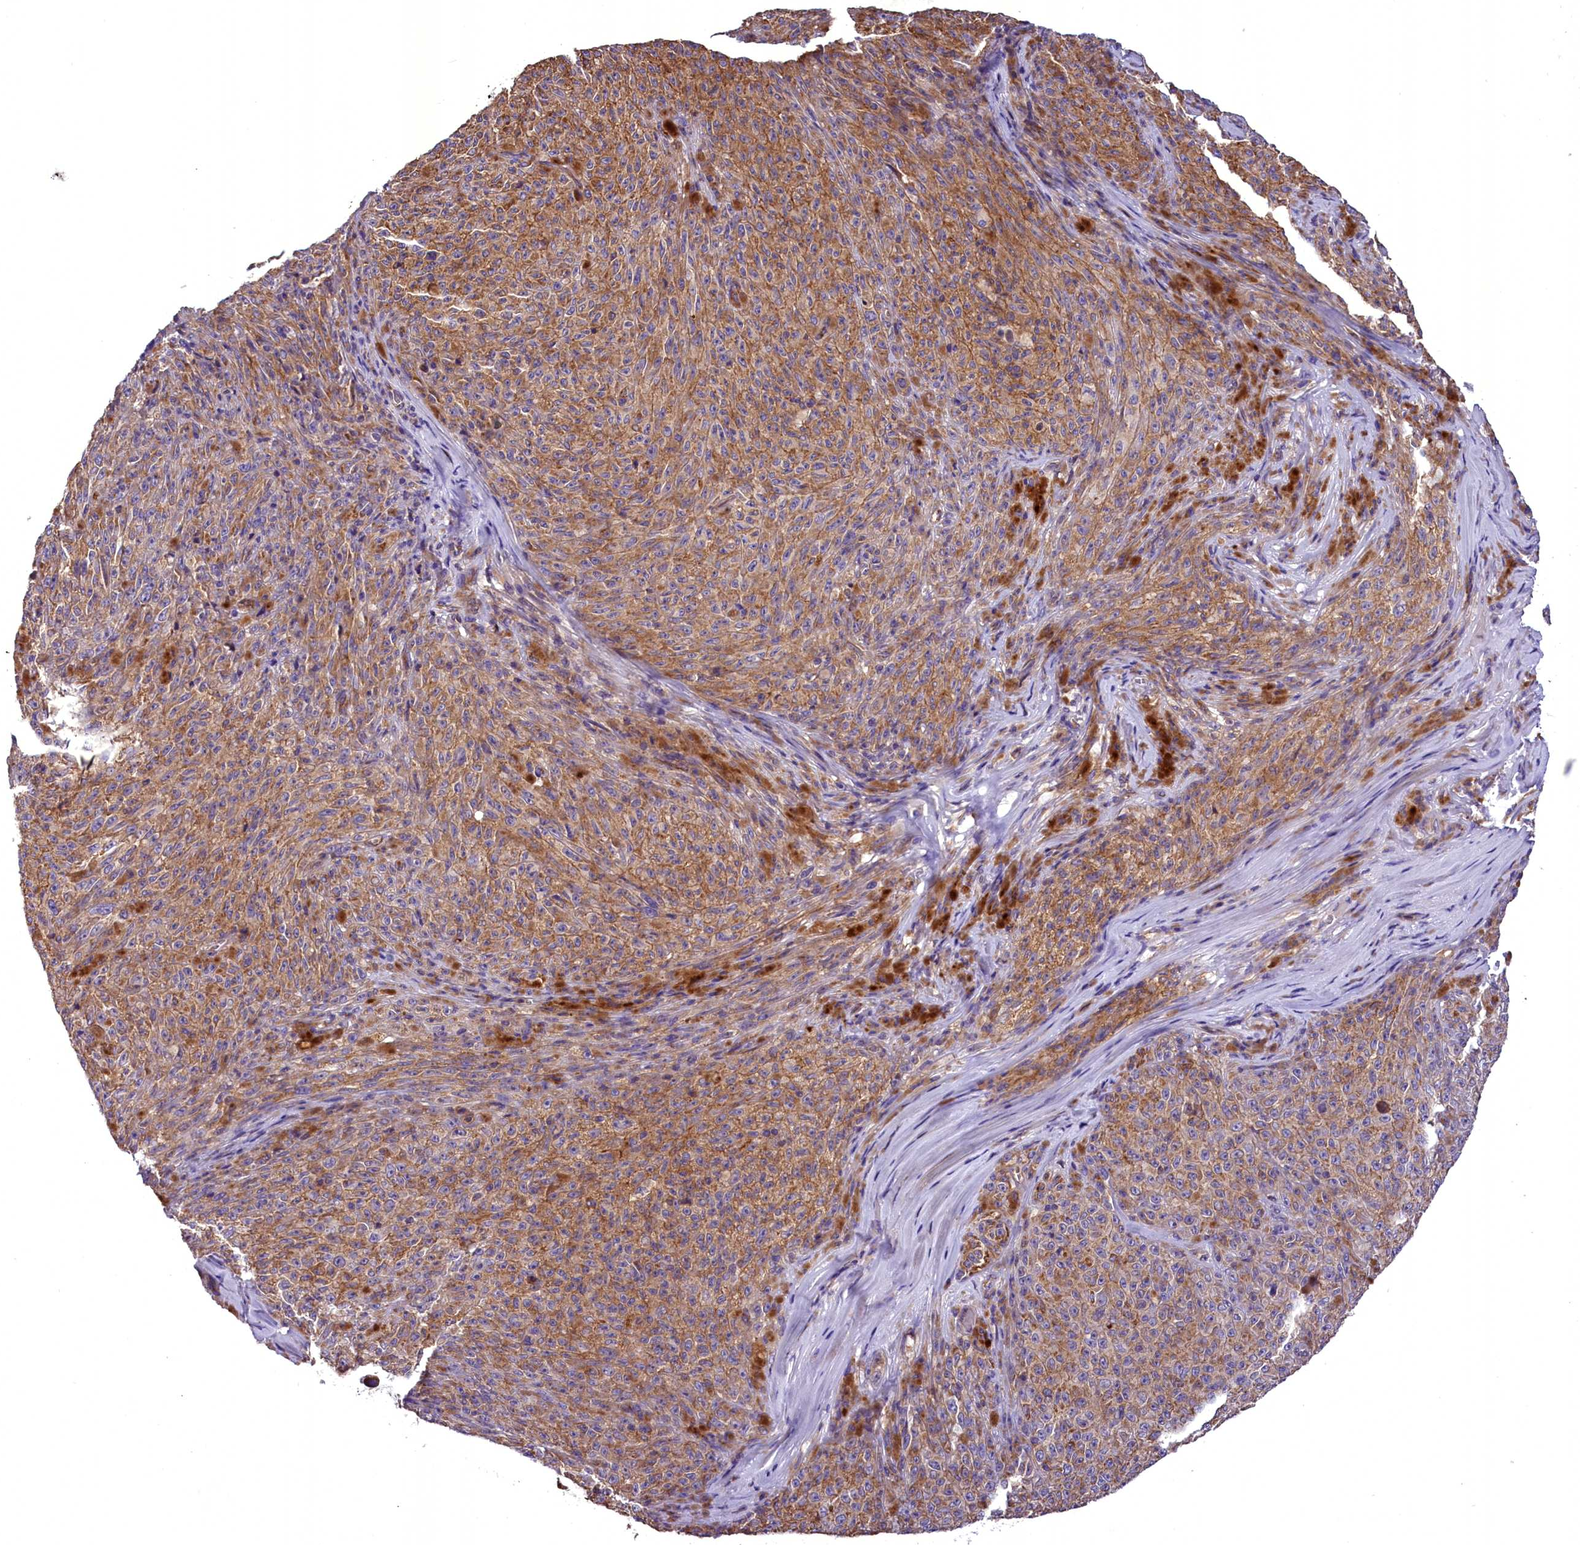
{"staining": {"intensity": "moderate", "quantity": ">75%", "location": "cytoplasmic/membranous"}, "tissue": "melanoma", "cell_type": "Tumor cells", "image_type": "cancer", "snomed": [{"axis": "morphology", "description": "Malignant melanoma, NOS"}, {"axis": "topography", "description": "Skin"}], "caption": "Malignant melanoma stained with a protein marker exhibits moderate staining in tumor cells.", "gene": "DNAJB9", "patient": {"sex": "female", "age": 82}}